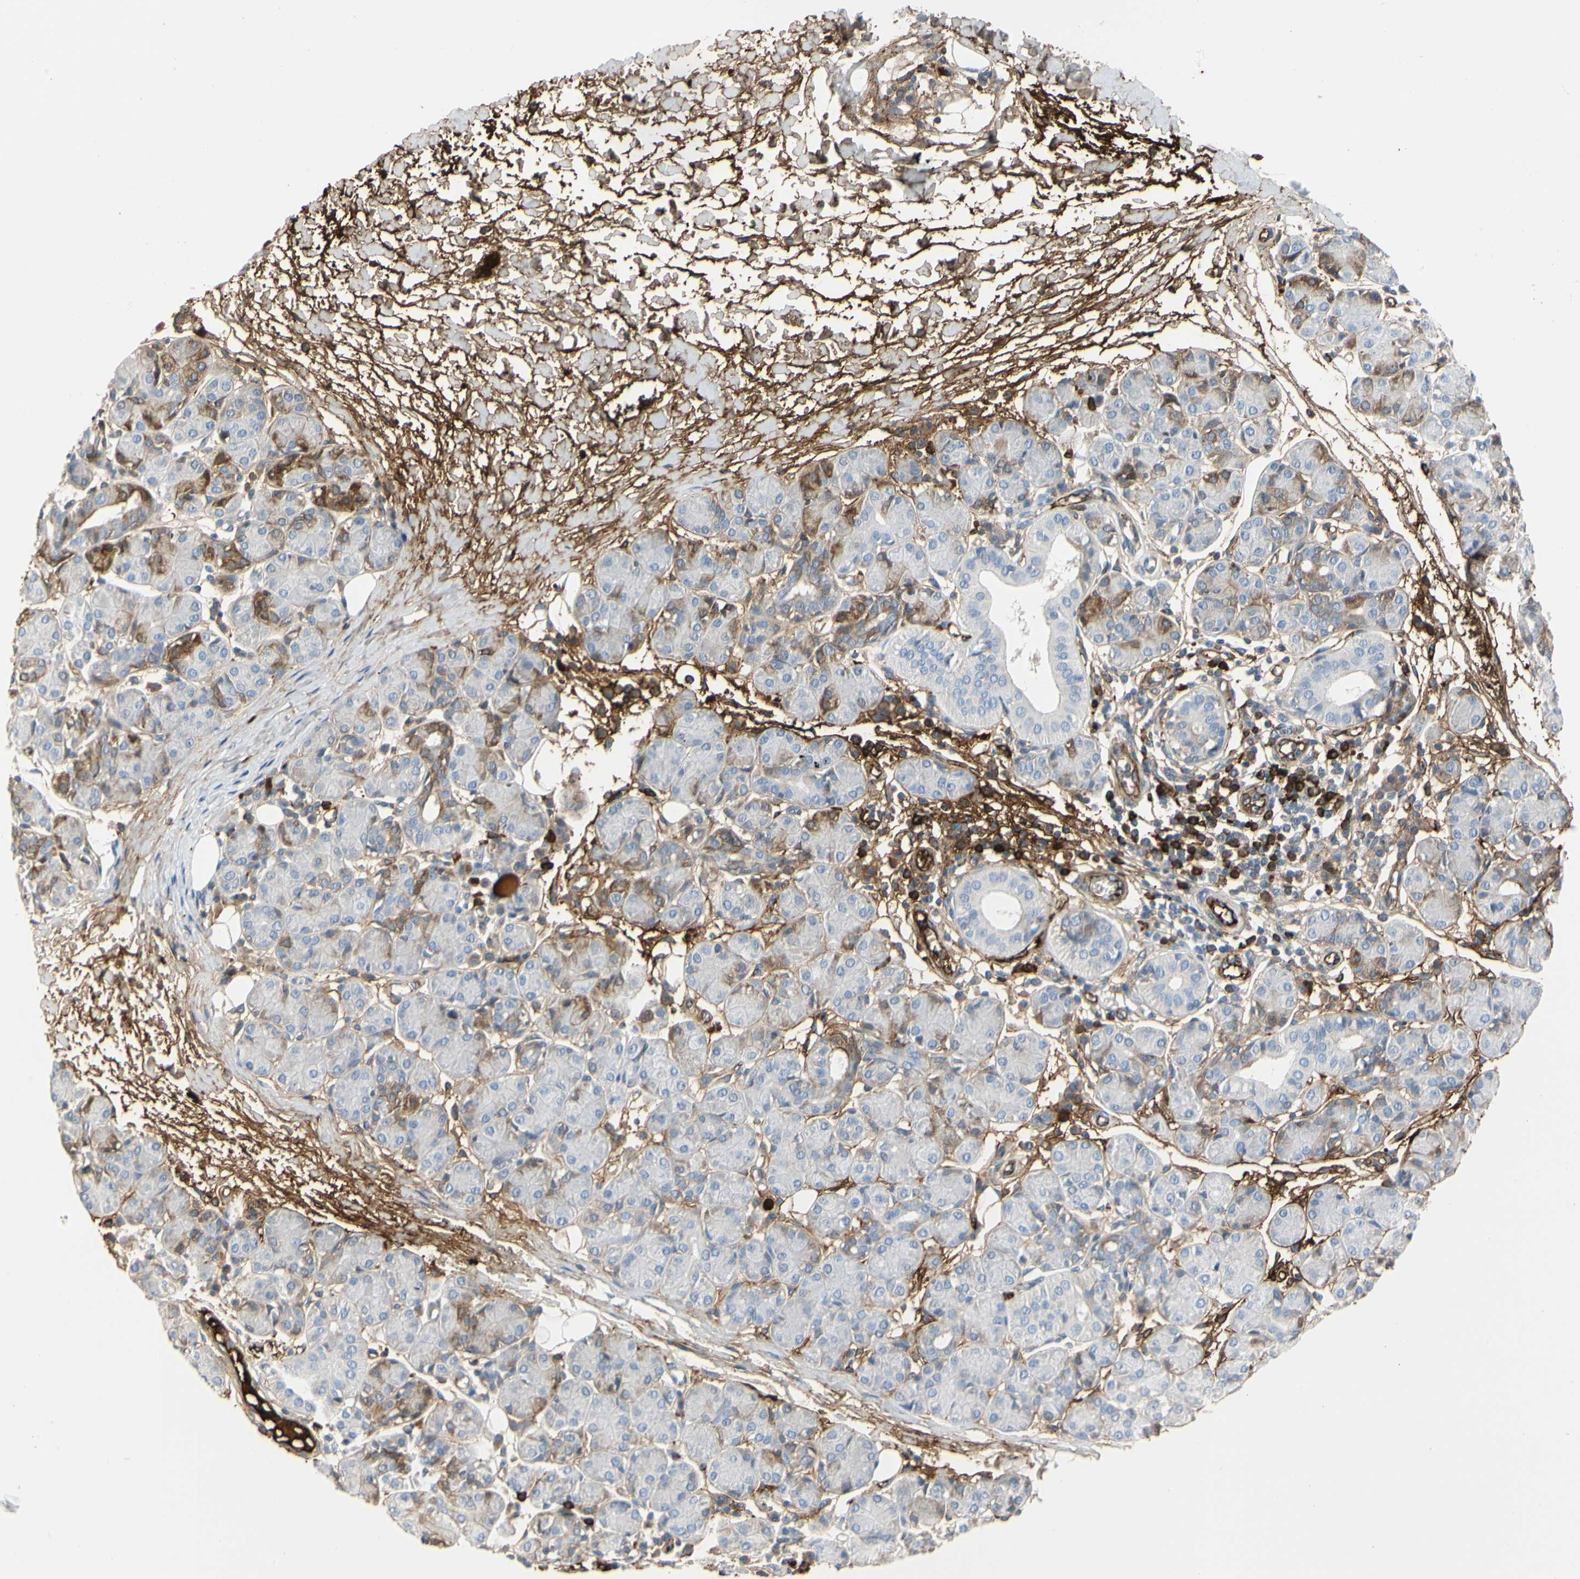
{"staining": {"intensity": "negative", "quantity": "none", "location": "none"}, "tissue": "salivary gland", "cell_type": "Glandular cells", "image_type": "normal", "snomed": [{"axis": "morphology", "description": "Normal tissue, NOS"}, {"axis": "morphology", "description": "Inflammation, NOS"}, {"axis": "topography", "description": "Lymph node"}, {"axis": "topography", "description": "Salivary gland"}], "caption": "Image shows no significant protein staining in glandular cells of unremarkable salivary gland. (DAB immunohistochemistry (IHC), high magnification).", "gene": "FGB", "patient": {"sex": "male", "age": 3}}